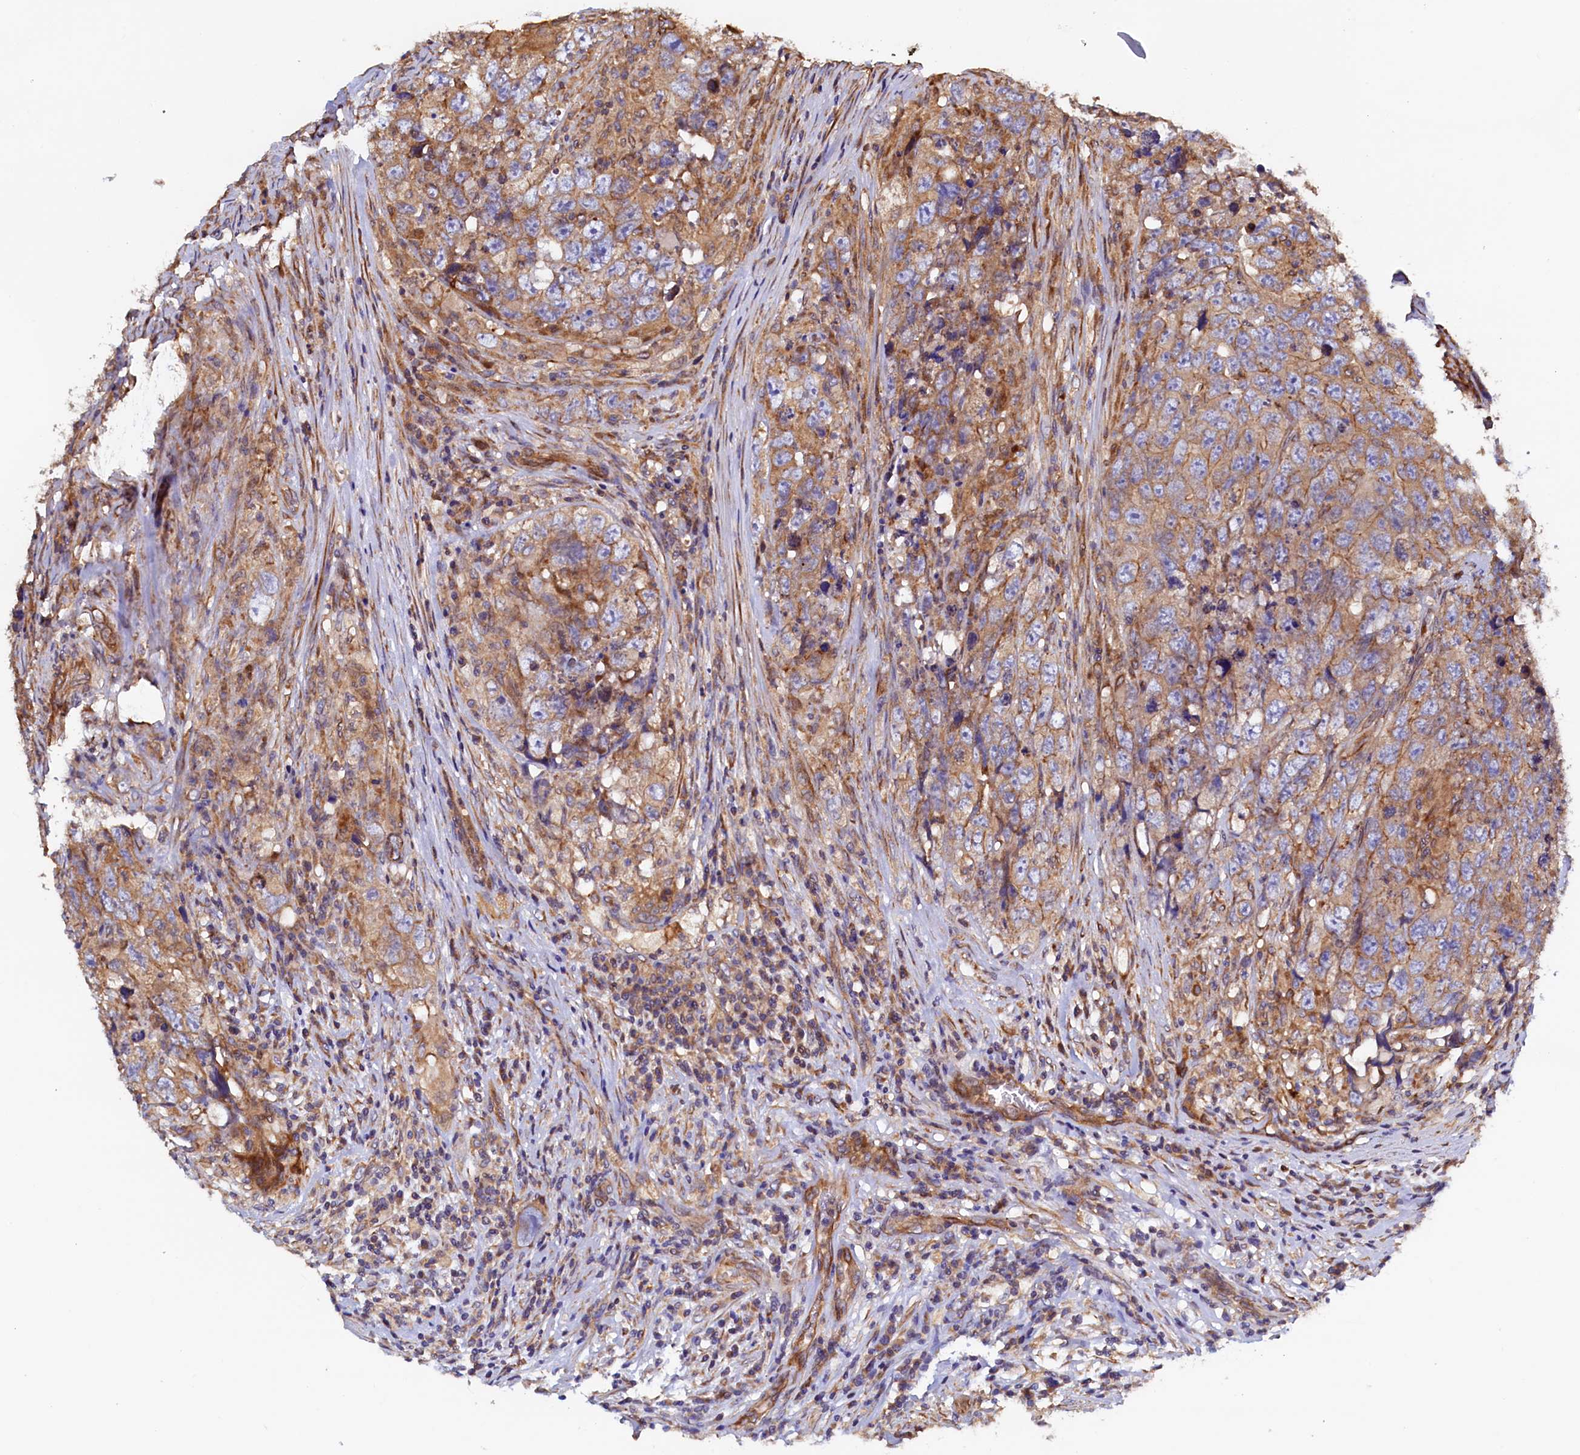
{"staining": {"intensity": "moderate", "quantity": ">75%", "location": "cytoplasmic/membranous"}, "tissue": "testis cancer", "cell_type": "Tumor cells", "image_type": "cancer", "snomed": [{"axis": "morphology", "description": "Seminoma, NOS"}, {"axis": "morphology", "description": "Carcinoma, Embryonal, NOS"}, {"axis": "topography", "description": "Testis"}], "caption": "The immunohistochemical stain highlights moderate cytoplasmic/membranous staining in tumor cells of testis cancer (seminoma) tissue.", "gene": "ATXN2L", "patient": {"sex": "male", "age": 43}}